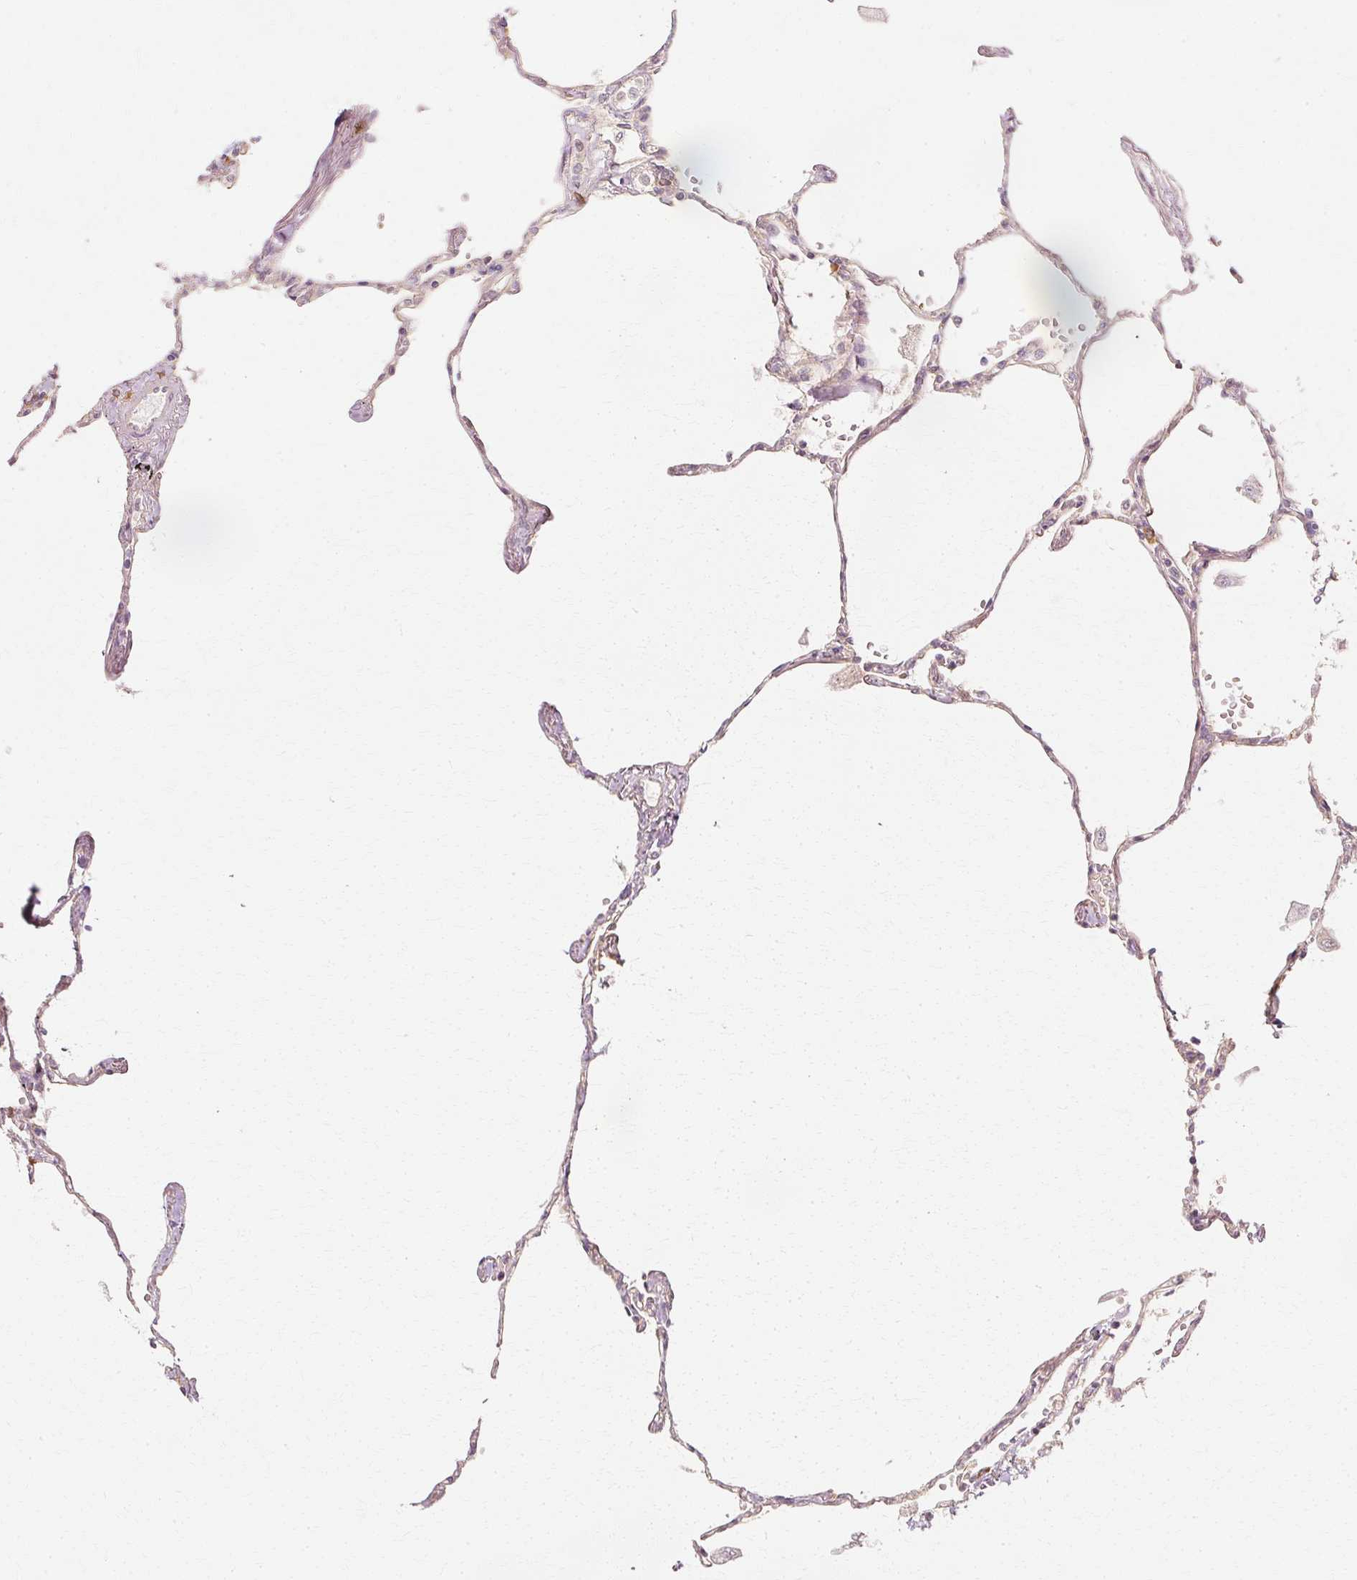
{"staining": {"intensity": "moderate", "quantity": "25%-75%", "location": "cytoplasmic/membranous"}, "tissue": "lung", "cell_type": "Alveolar cells", "image_type": "normal", "snomed": [{"axis": "morphology", "description": "Normal tissue, NOS"}, {"axis": "topography", "description": "Lung"}], "caption": "The immunohistochemical stain labels moderate cytoplasmic/membranous positivity in alveolar cells of unremarkable lung. Using DAB (3,3'-diaminobenzidine) (brown) and hematoxylin (blue) stains, captured at high magnification using brightfield microscopy.", "gene": "GNAQ", "patient": {"sex": "female", "age": 67}}